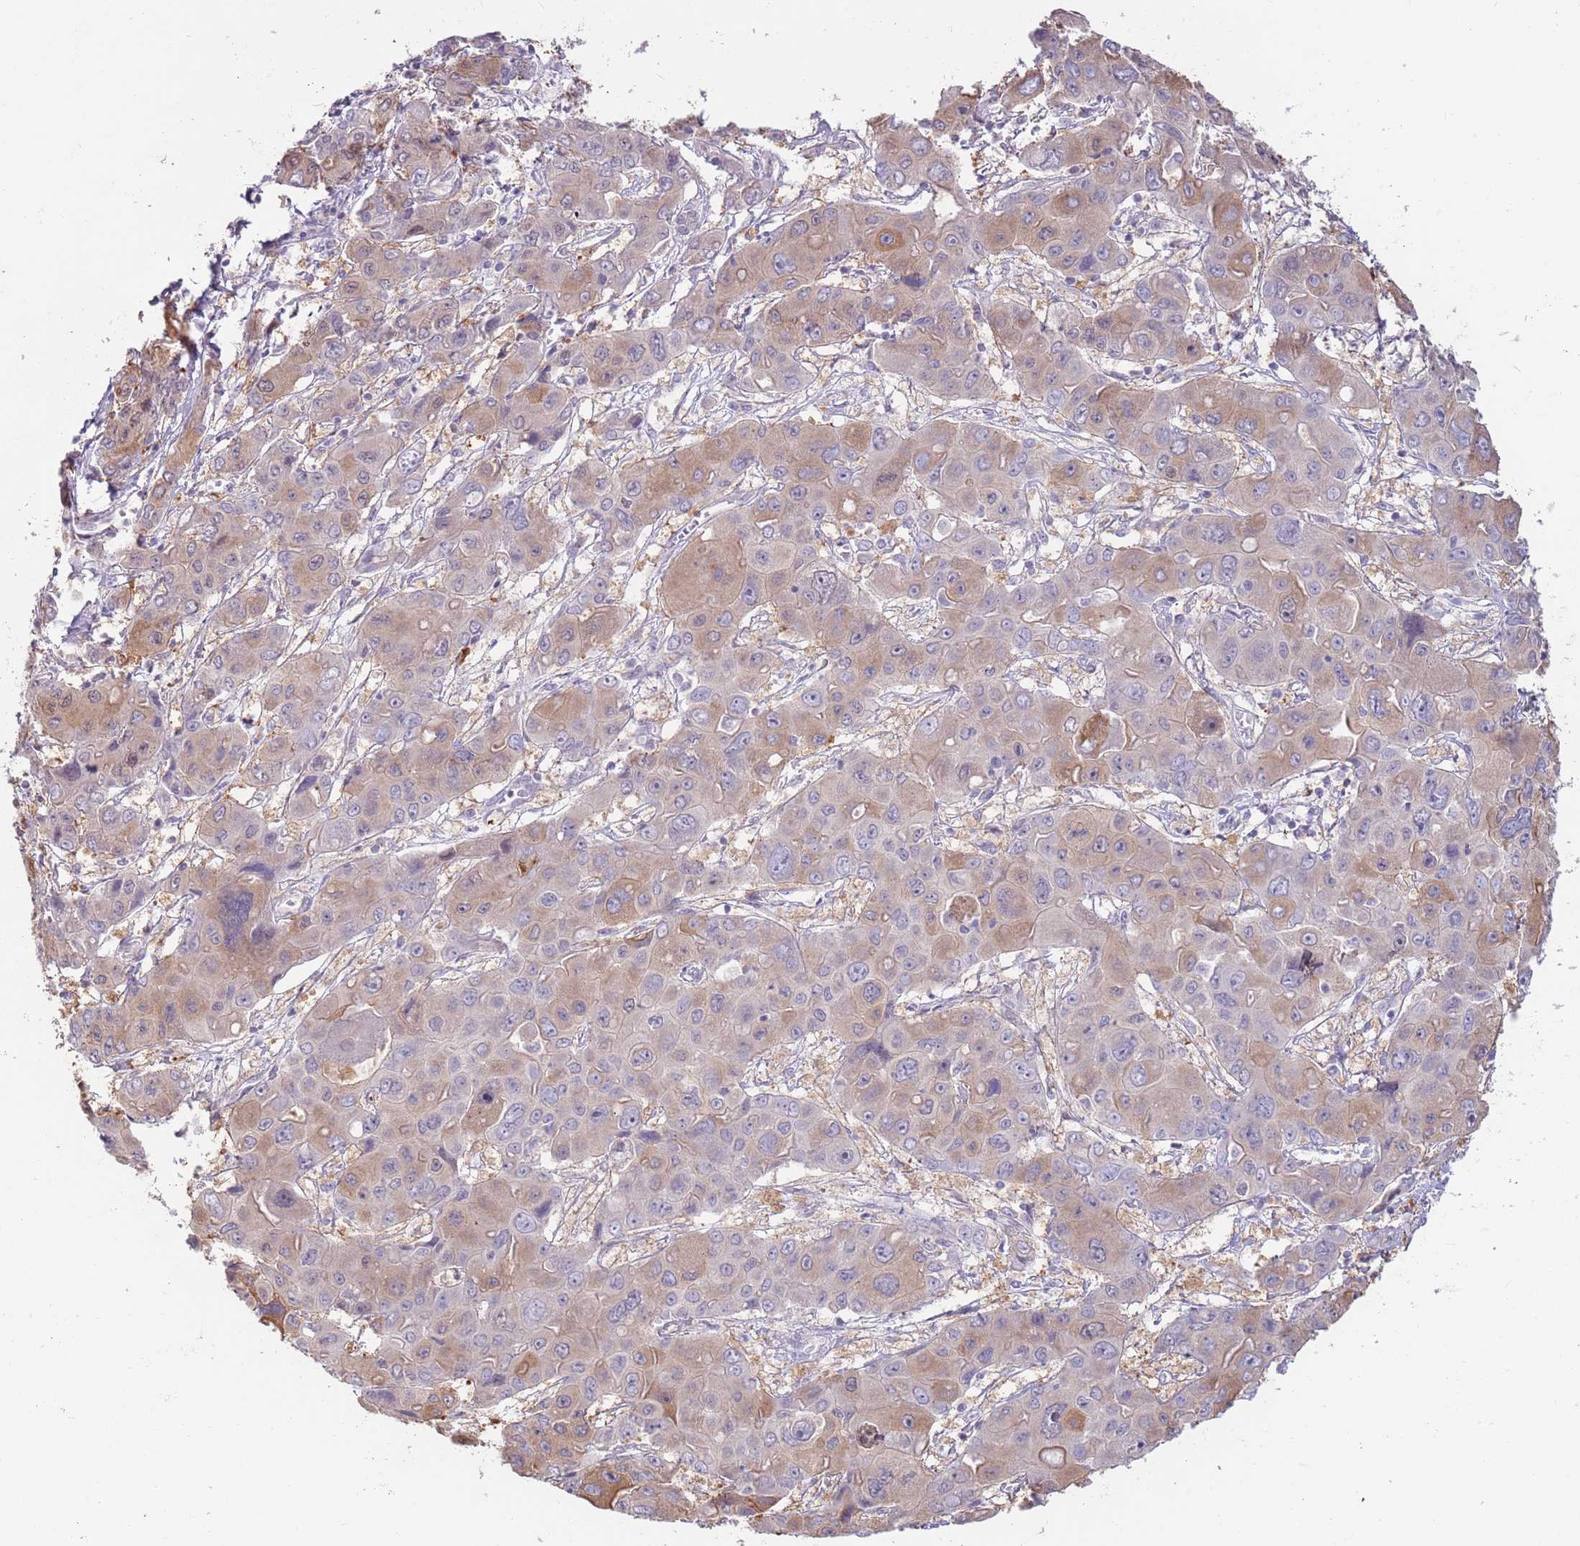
{"staining": {"intensity": "moderate", "quantity": "<25%", "location": "cytoplasmic/membranous"}, "tissue": "liver cancer", "cell_type": "Tumor cells", "image_type": "cancer", "snomed": [{"axis": "morphology", "description": "Cholangiocarcinoma"}, {"axis": "topography", "description": "Liver"}], "caption": "There is low levels of moderate cytoplasmic/membranous positivity in tumor cells of liver cholangiocarcinoma, as demonstrated by immunohistochemical staining (brown color).", "gene": "LDHD", "patient": {"sex": "male", "age": 67}}